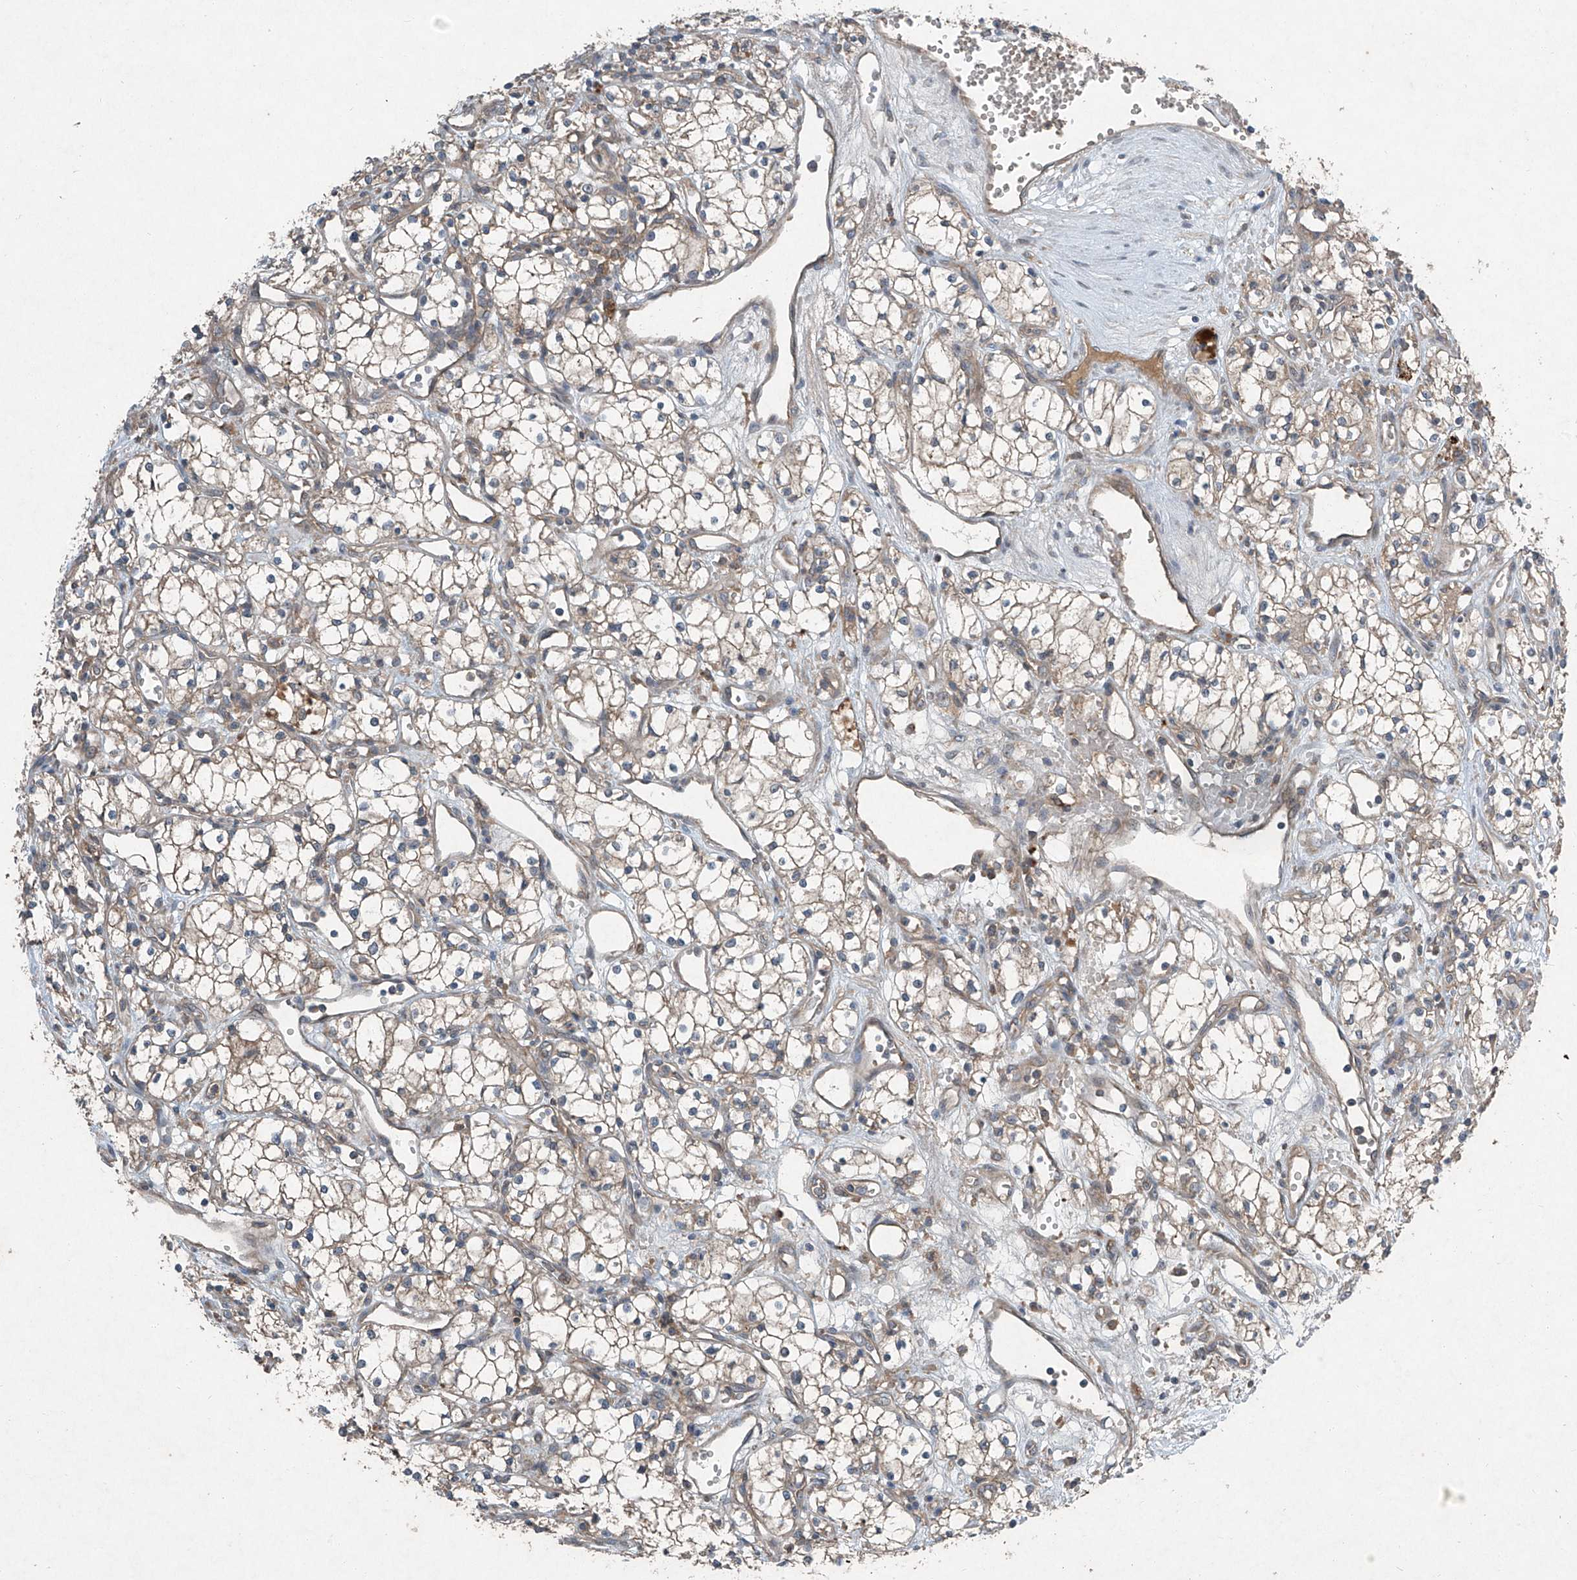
{"staining": {"intensity": "weak", "quantity": ">75%", "location": "cytoplasmic/membranous"}, "tissue": "renal cancer", "cell_type": "Tumor cells", "image_type": "cancer", "snomed": [{"axis": "morphology", "description": "Adenocarcinoma, NOS"}, {"axis": "topography", "description": "Kidney"}], "caption": "Human renal cancer (adenocarcinoma) stained with a protein marker displays weak staining in tumor cells.", "gene": "FOXRED2", "patient": {"sex": "male", "age": 59}}